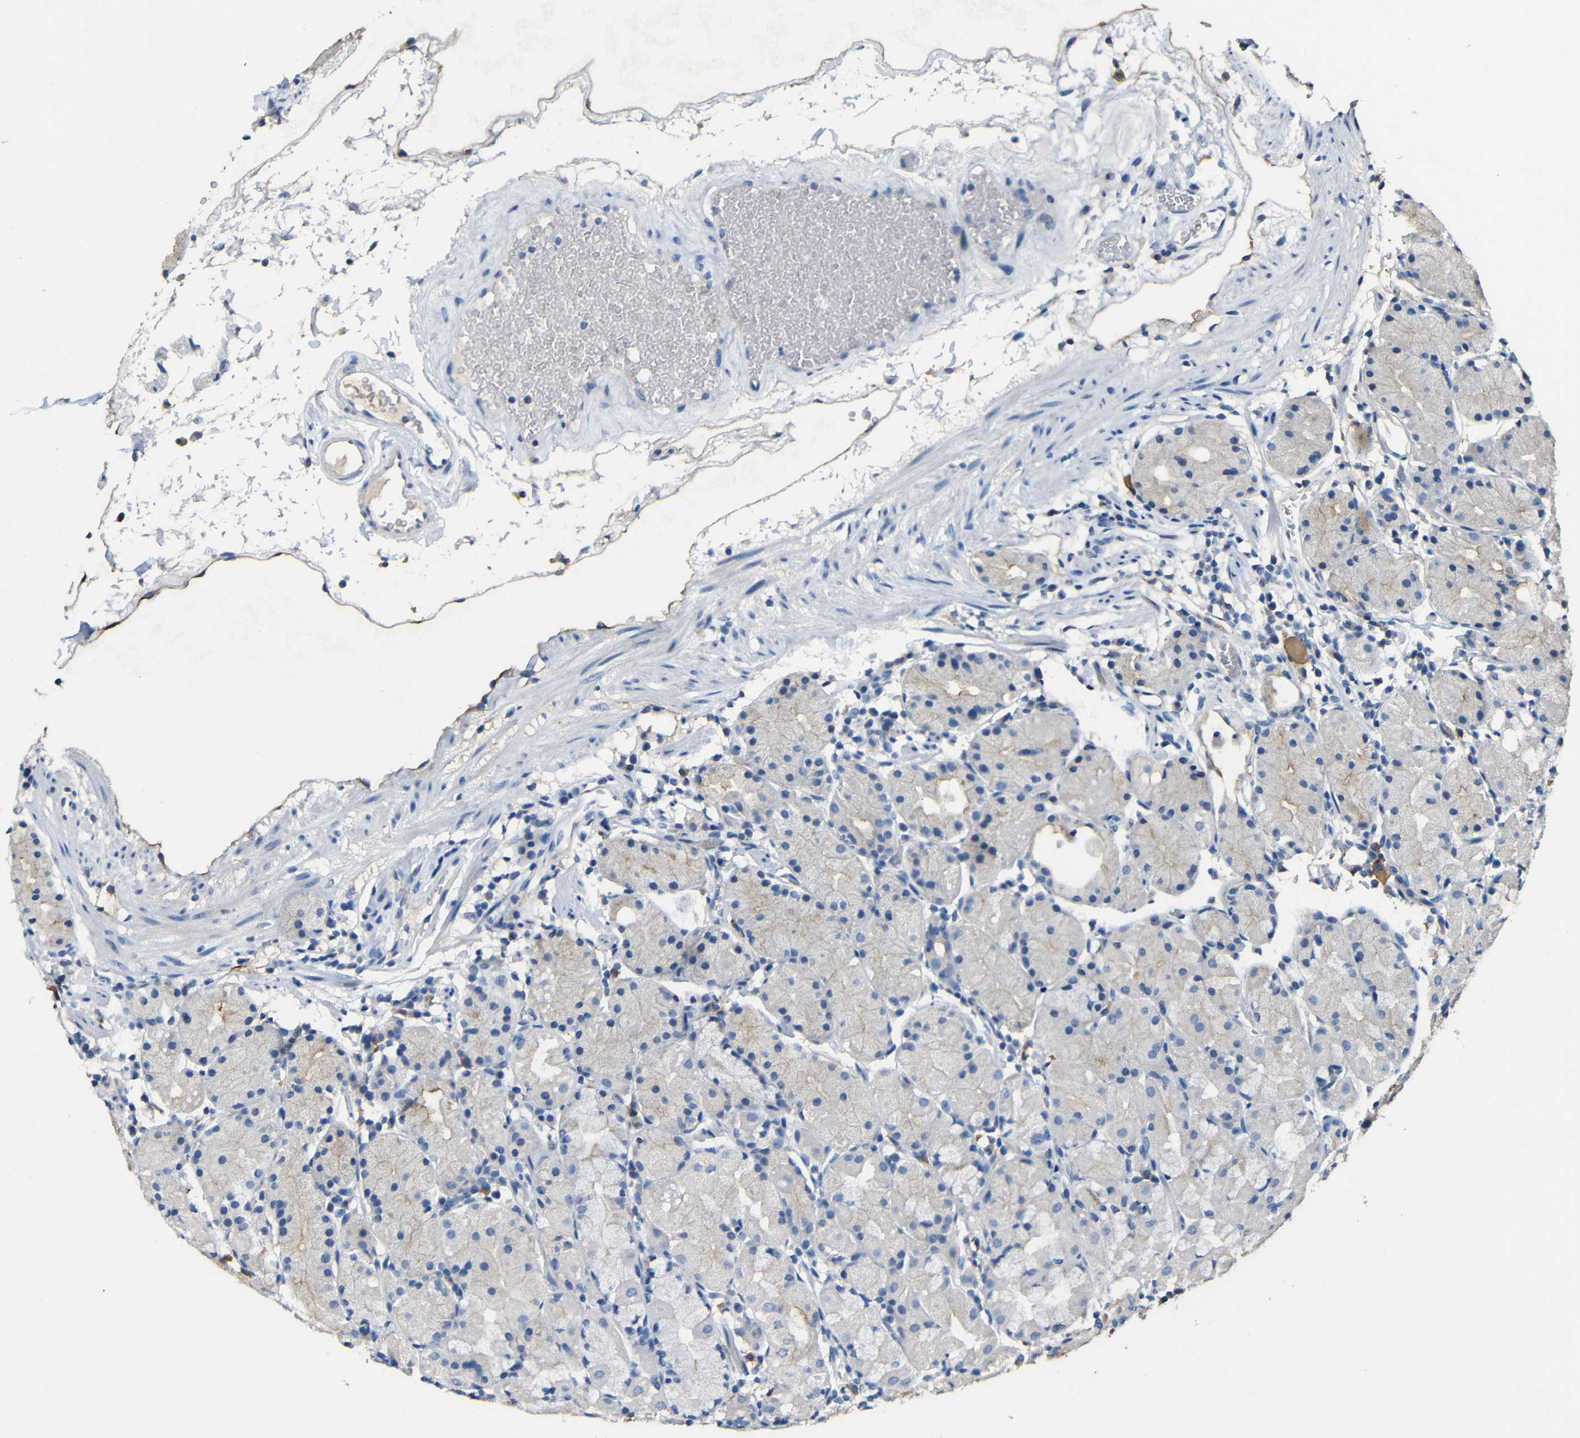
{"staining": {"intensity": "moderate", "quantity": "<25%", "location": "cytoplasmic/membranous"}, "tissue": "stomach", "cell_type": "Glandular cells", "image_type": "normal", "snomed": [{"axis": "morphology", "description": "Normal tissue, NOS"}, {"axis": "topography", "description": "Stomach"}, {"axis": "topography", "description": "Stomach, lower"}], "caption": "Immunohistochemical staining of benign human stomach displays moderate cytoplasmic/membranous protein expression in approximately <25% of glandular cells. The staining was performed using DAB (3,3'-diaminobenzidine) to visualize the protein expression in brown, while the nuclei were stained in blue with hematoxylin (Magnification: 20x).", "gene": "ACKR2", "patient": {"sex": "female", "age": 75}}